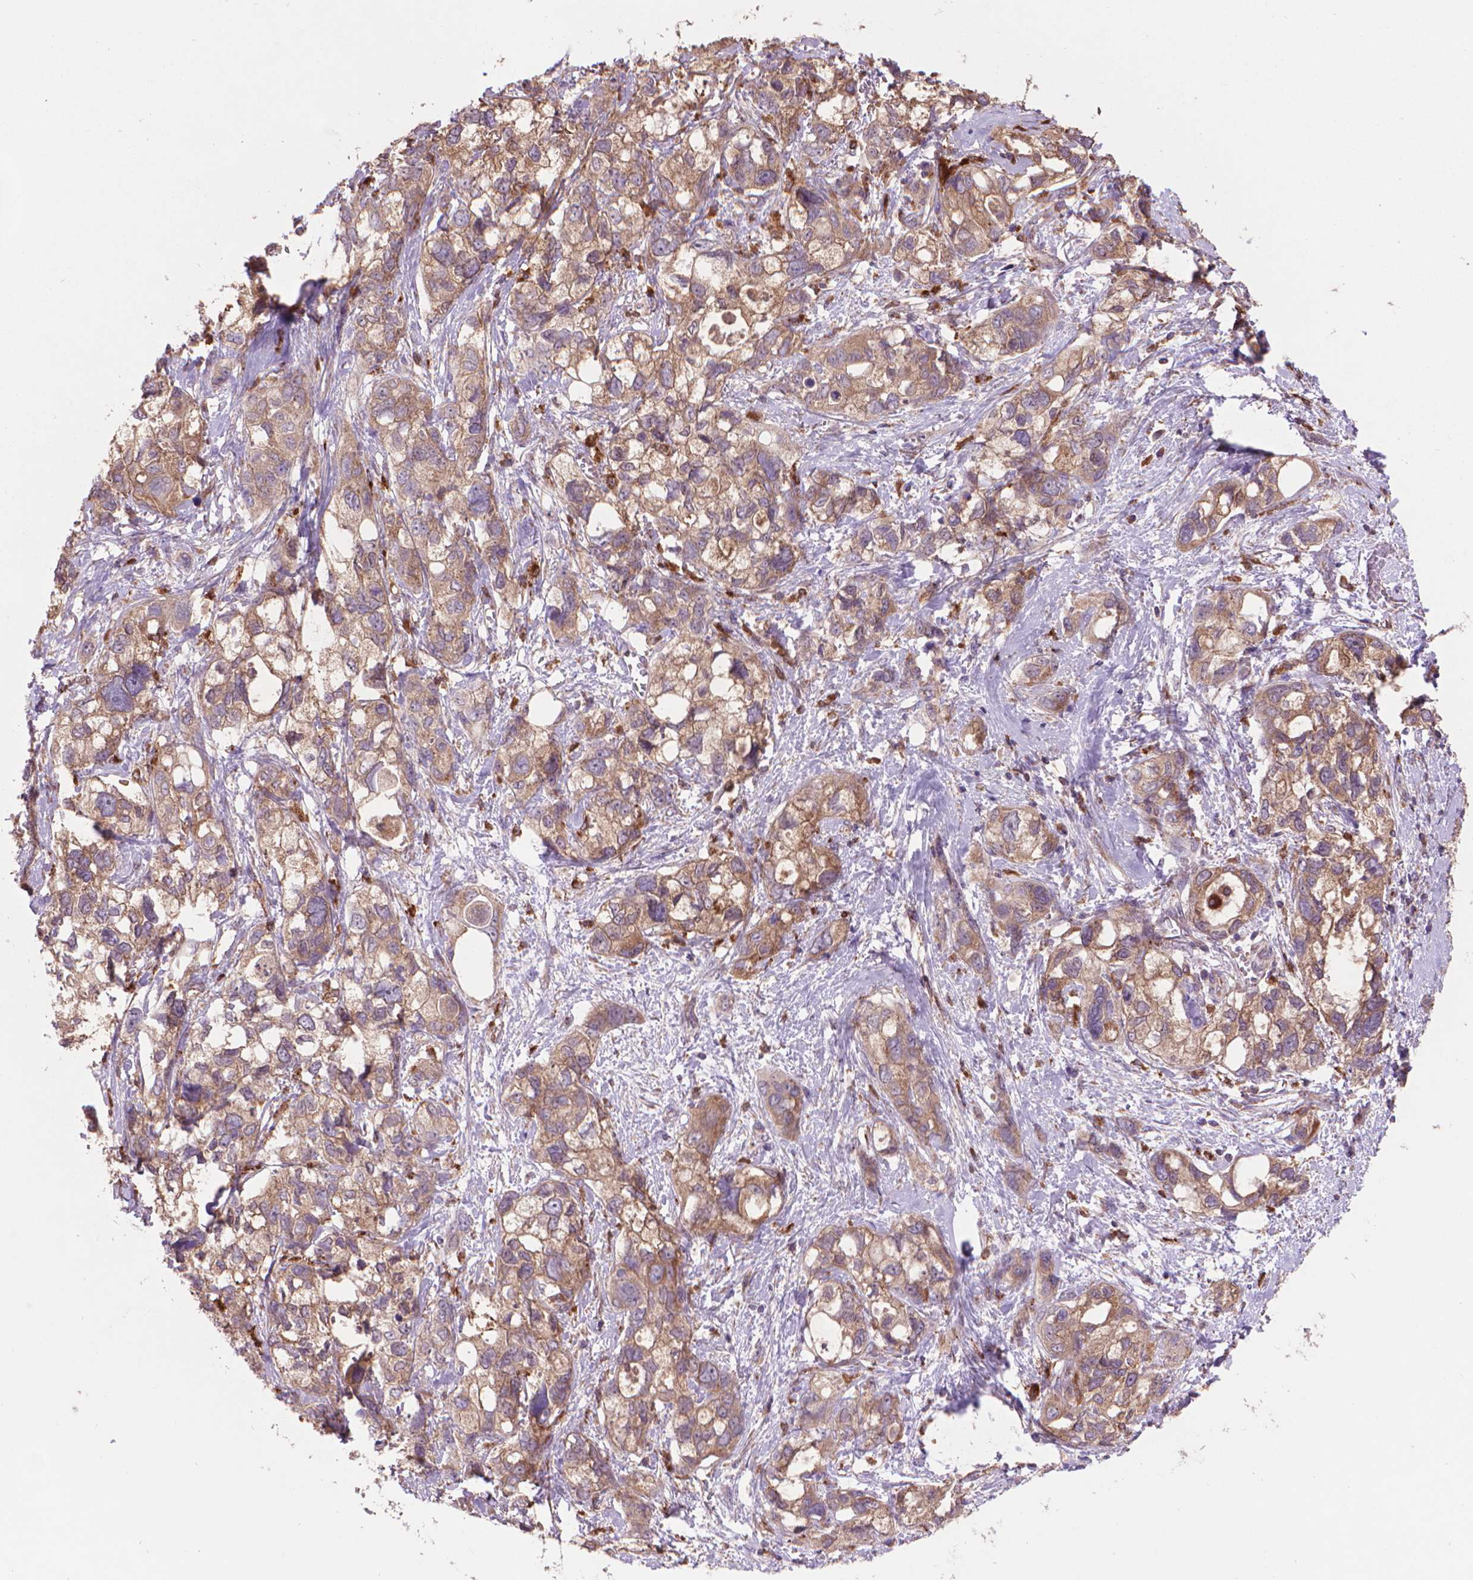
{"staining": {"intensity": "weak", "quantity": ">75%", "location": "cytoplasmic/membranous"}, "tissue": "stomach cancer", "cell_type": "Tumor cells", "image_type": "cancer", "snomed": [{"axis": "morphology", "description": "Adenocarcinoma, NOS"}, {"axis": "topography", "description": "Stomach, upper"}], "caption": "Tumor cells show weak cytoplasmic/membranous expression in about >75% of cells in adenocarcinoma (stomach).", "gene": "GLB1", "patient": {"sex": "female", "age": 81}}